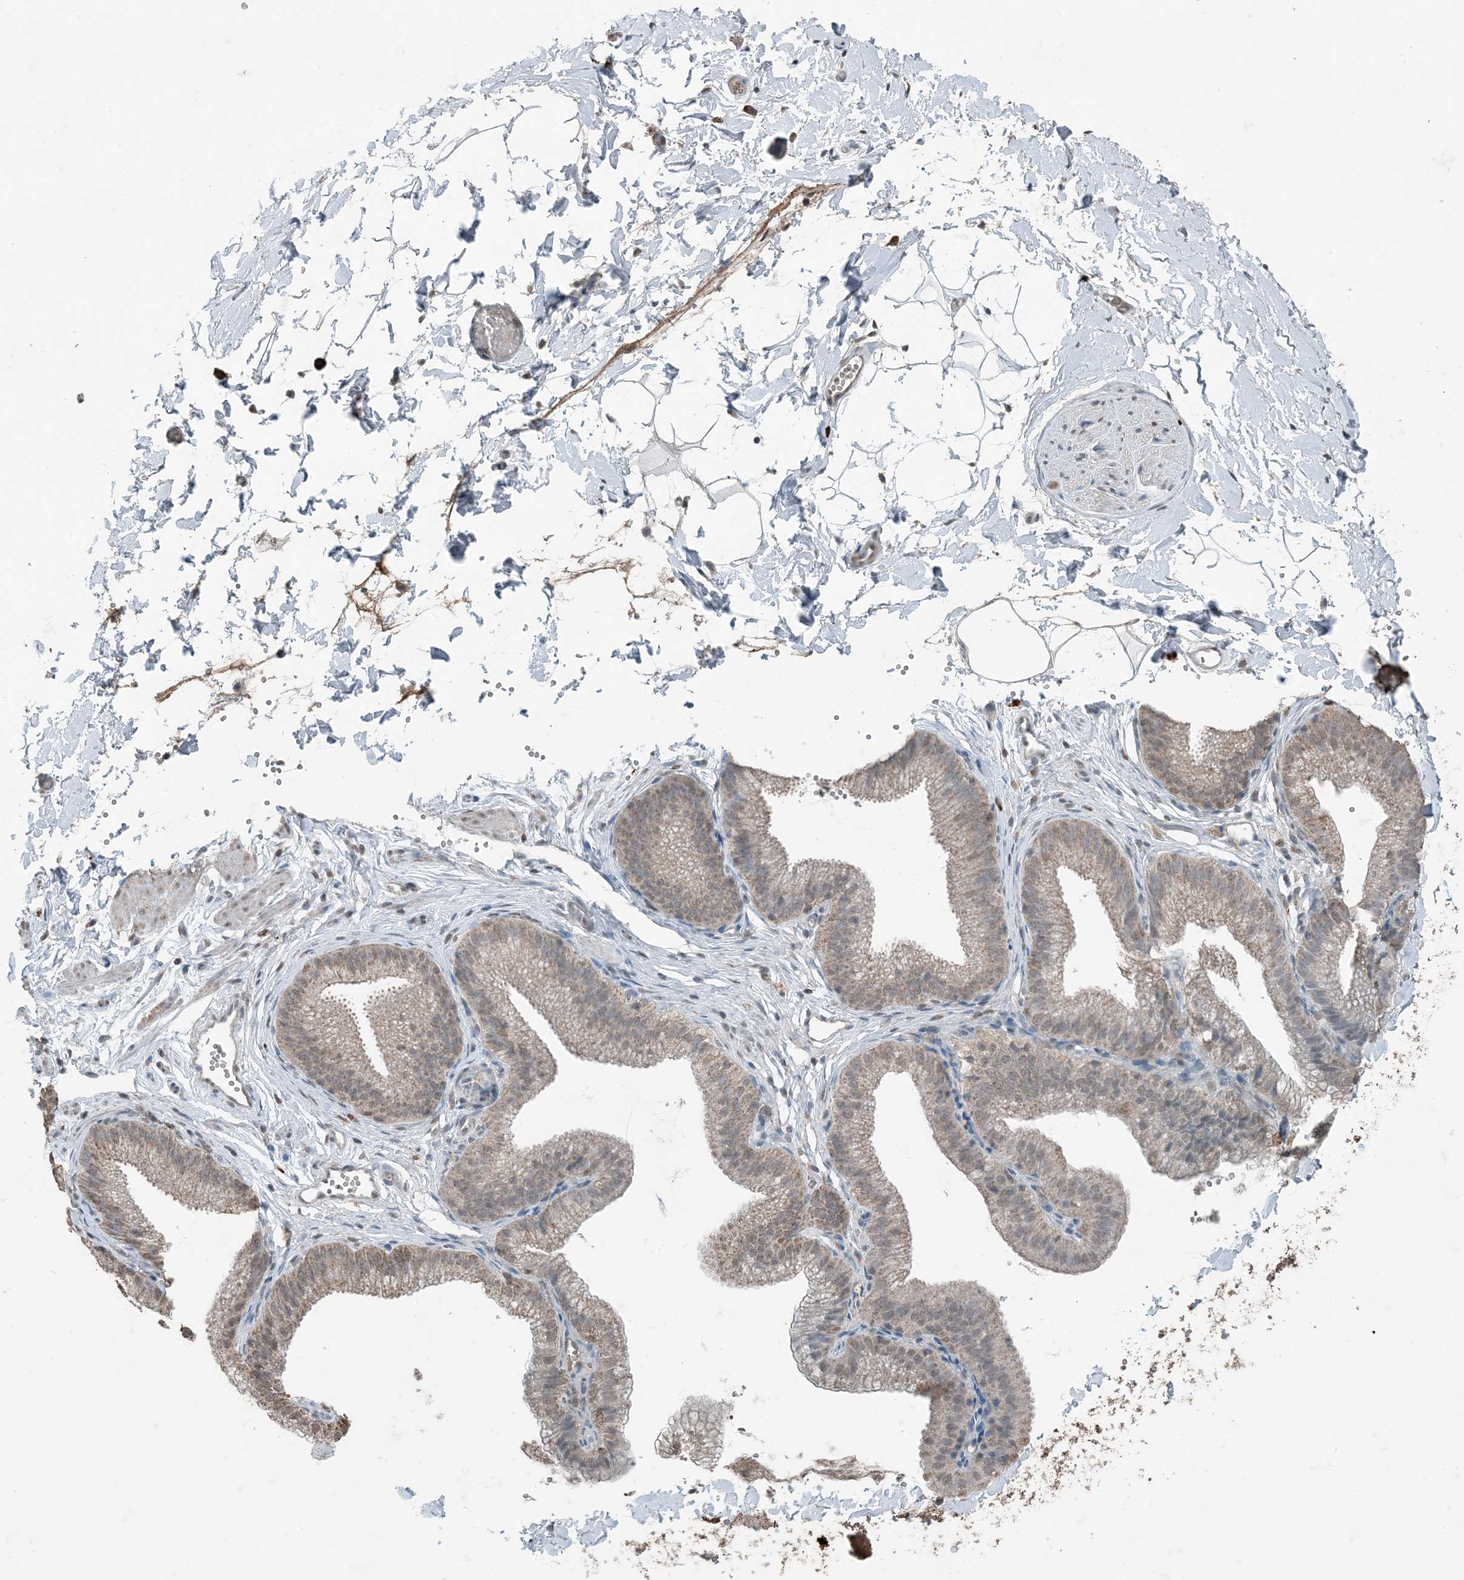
{"staining": {"intensity": "weak", "quantity": ">75%", "location": "nuclear"}, "tissue": "adipose tissue", "cell_type": "Adipocytes", "image_type": "normal", "snomed": [{"axis": "morphology", "description": "Normal tissue, NOS"}, {"axis": "topography", "description": "Gallbladder"}, {"axis": "topography", "description": "Peripheral nerve tissue"}], "caption": "Protein staining exhibits weak nuclear expression in about >75% of adipocytes in benign adipose tissue.", "gene": "GNL1", "patient": {"sex": "male", "age": 38}}